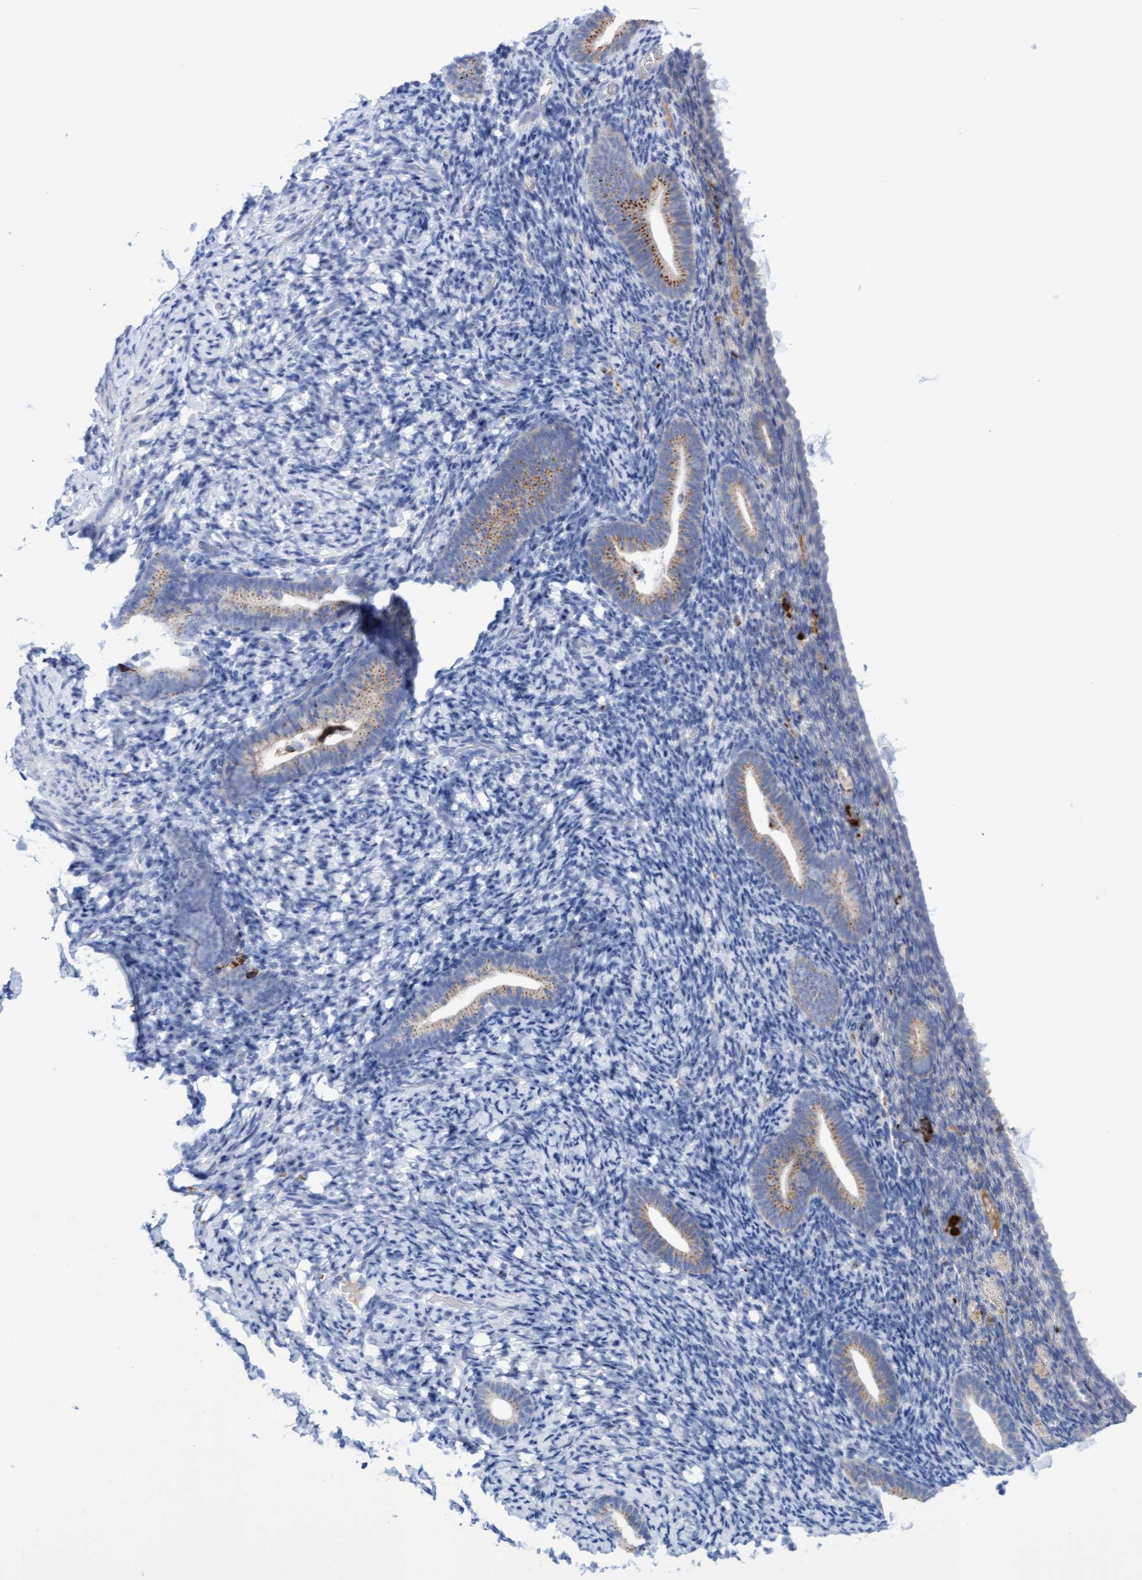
{"staining": {"intensity": "negative", "quantity": "none", "location": "none"}, "tissue": "endometrium", "cell_type": "Cells in endometrial stroma", "image_type": "normal", "snomed": [{"axis": "morphology", "description": "Normal tissue, NOS"}, {"axis": "topography", "description": "Endometrium"}], "caption": "IHC micrograph of unremarkable endometrium stained for a protein (brown), which reveals no positivity in cells in endometrial stroma. (Immunohistochemistry, brightfield microscopy, high magnification).", "gene": "GGTA1", "patient": {"sex": "female", "age": 51}}